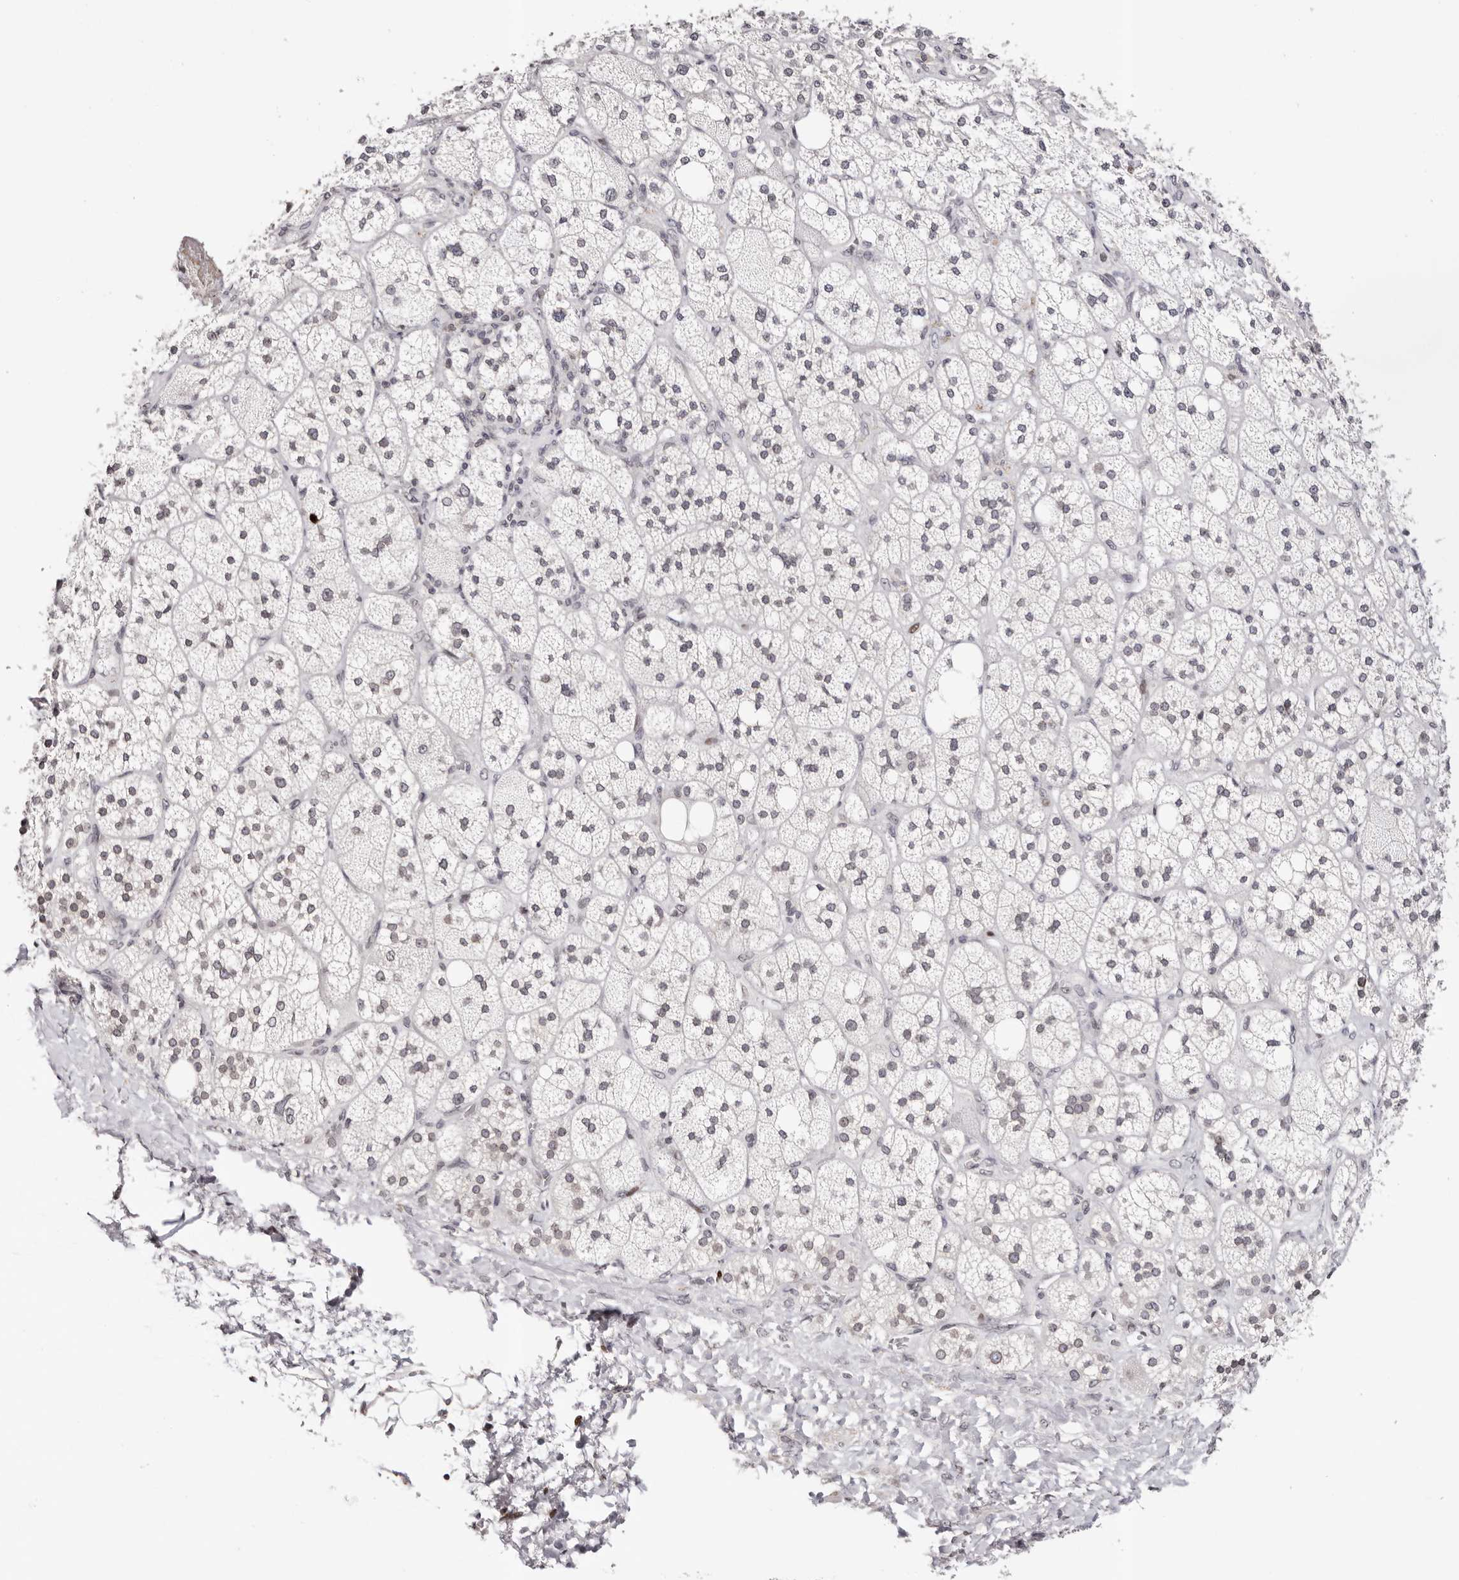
{"staining": {"intensity": "moderate", "quantity": "25%-75%", "location": "nuclear"}, "tissue": "adrenal gland", "cell_type": "Glandular cells", "image_type": "normal", "snomed": [{"axis": "morphology", "description": "Normal tissue, NOS"}, {"axis": "topography", "description": "Adrenal gland"}], "caption": "This micrograph reveals unremarkable adrenal gland stained with IHC to label a protein in brown. The nuclear of glandular cells show moderate positivity for the protein. Nuclei are counter-stained blue.", "gene": "NUP153", "patient": {"sex": "male", "age": 61}}